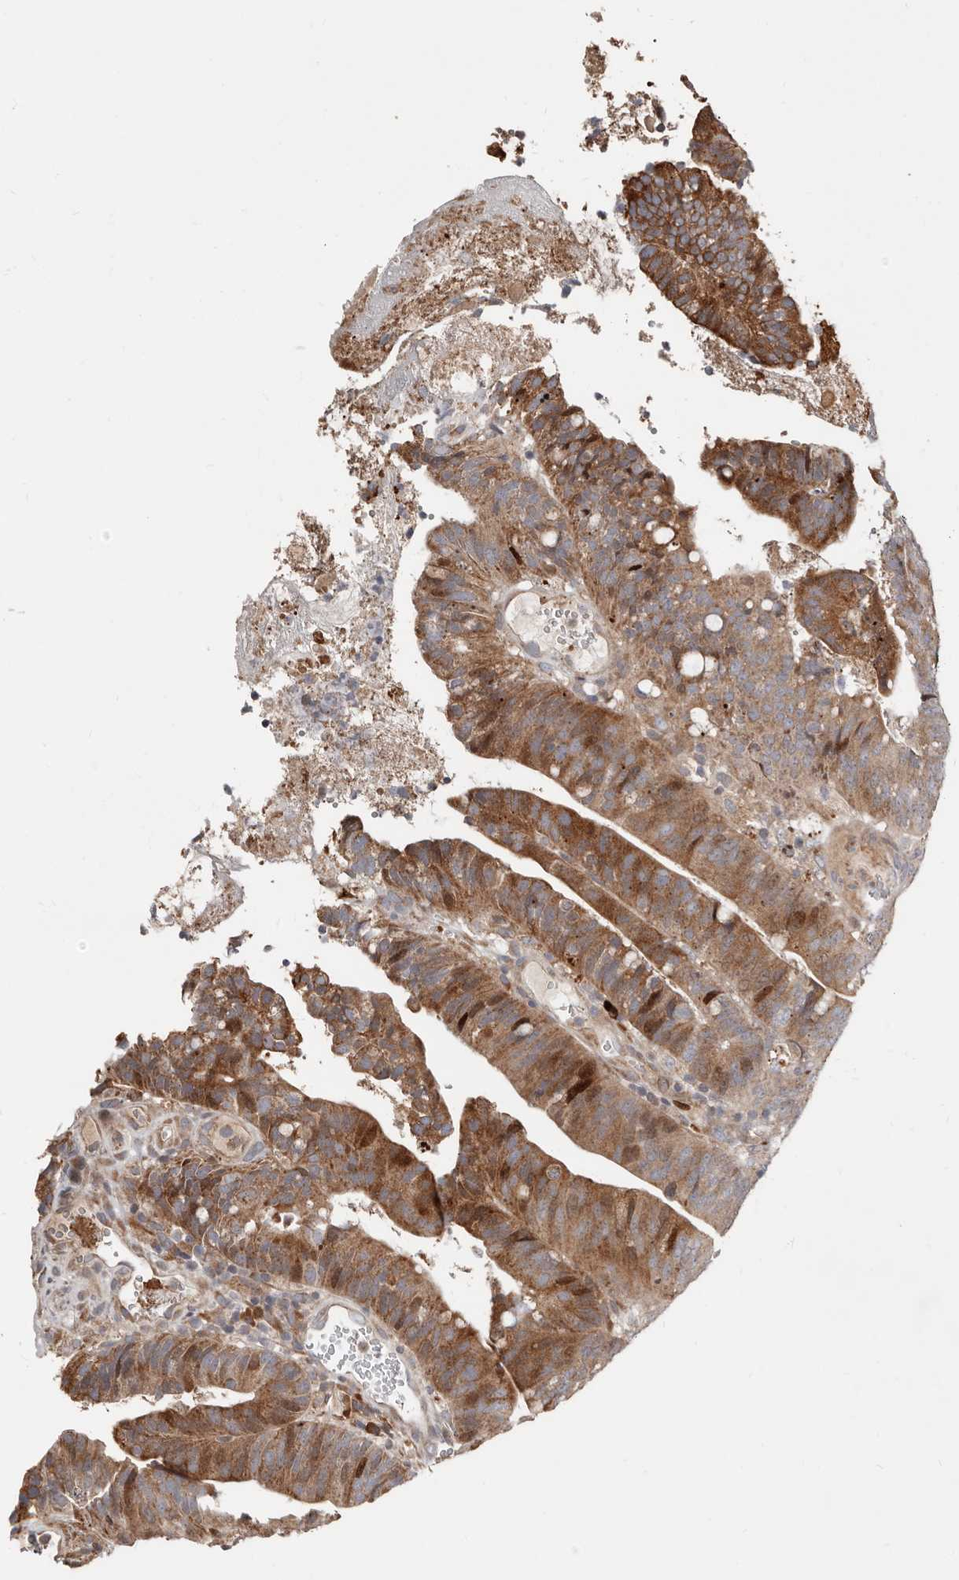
{"staining": {"intensity": "moderate", "quantity": ">75%", "location": "cytoplasmic/membranous,nuclear"}, "tissue": "colorectal cancer", "cell_type": "Tumor cells", "image_type": "cancer", "snomed": [{"axis": "morphology", "description": "Adenocarcinoma, NOS"}, {"axis": "topography", "description": "Colon"}], "caption": "This photomicrograph demonstrates IHC staining of human colorectal cancer (adenocarcinoma), with medium moderate cytoplasmic/membranous and nuclear staining in about >75% of tumor cells.", "gene": "SMYD4", "patient": {"sex": "female", "age": 66}}